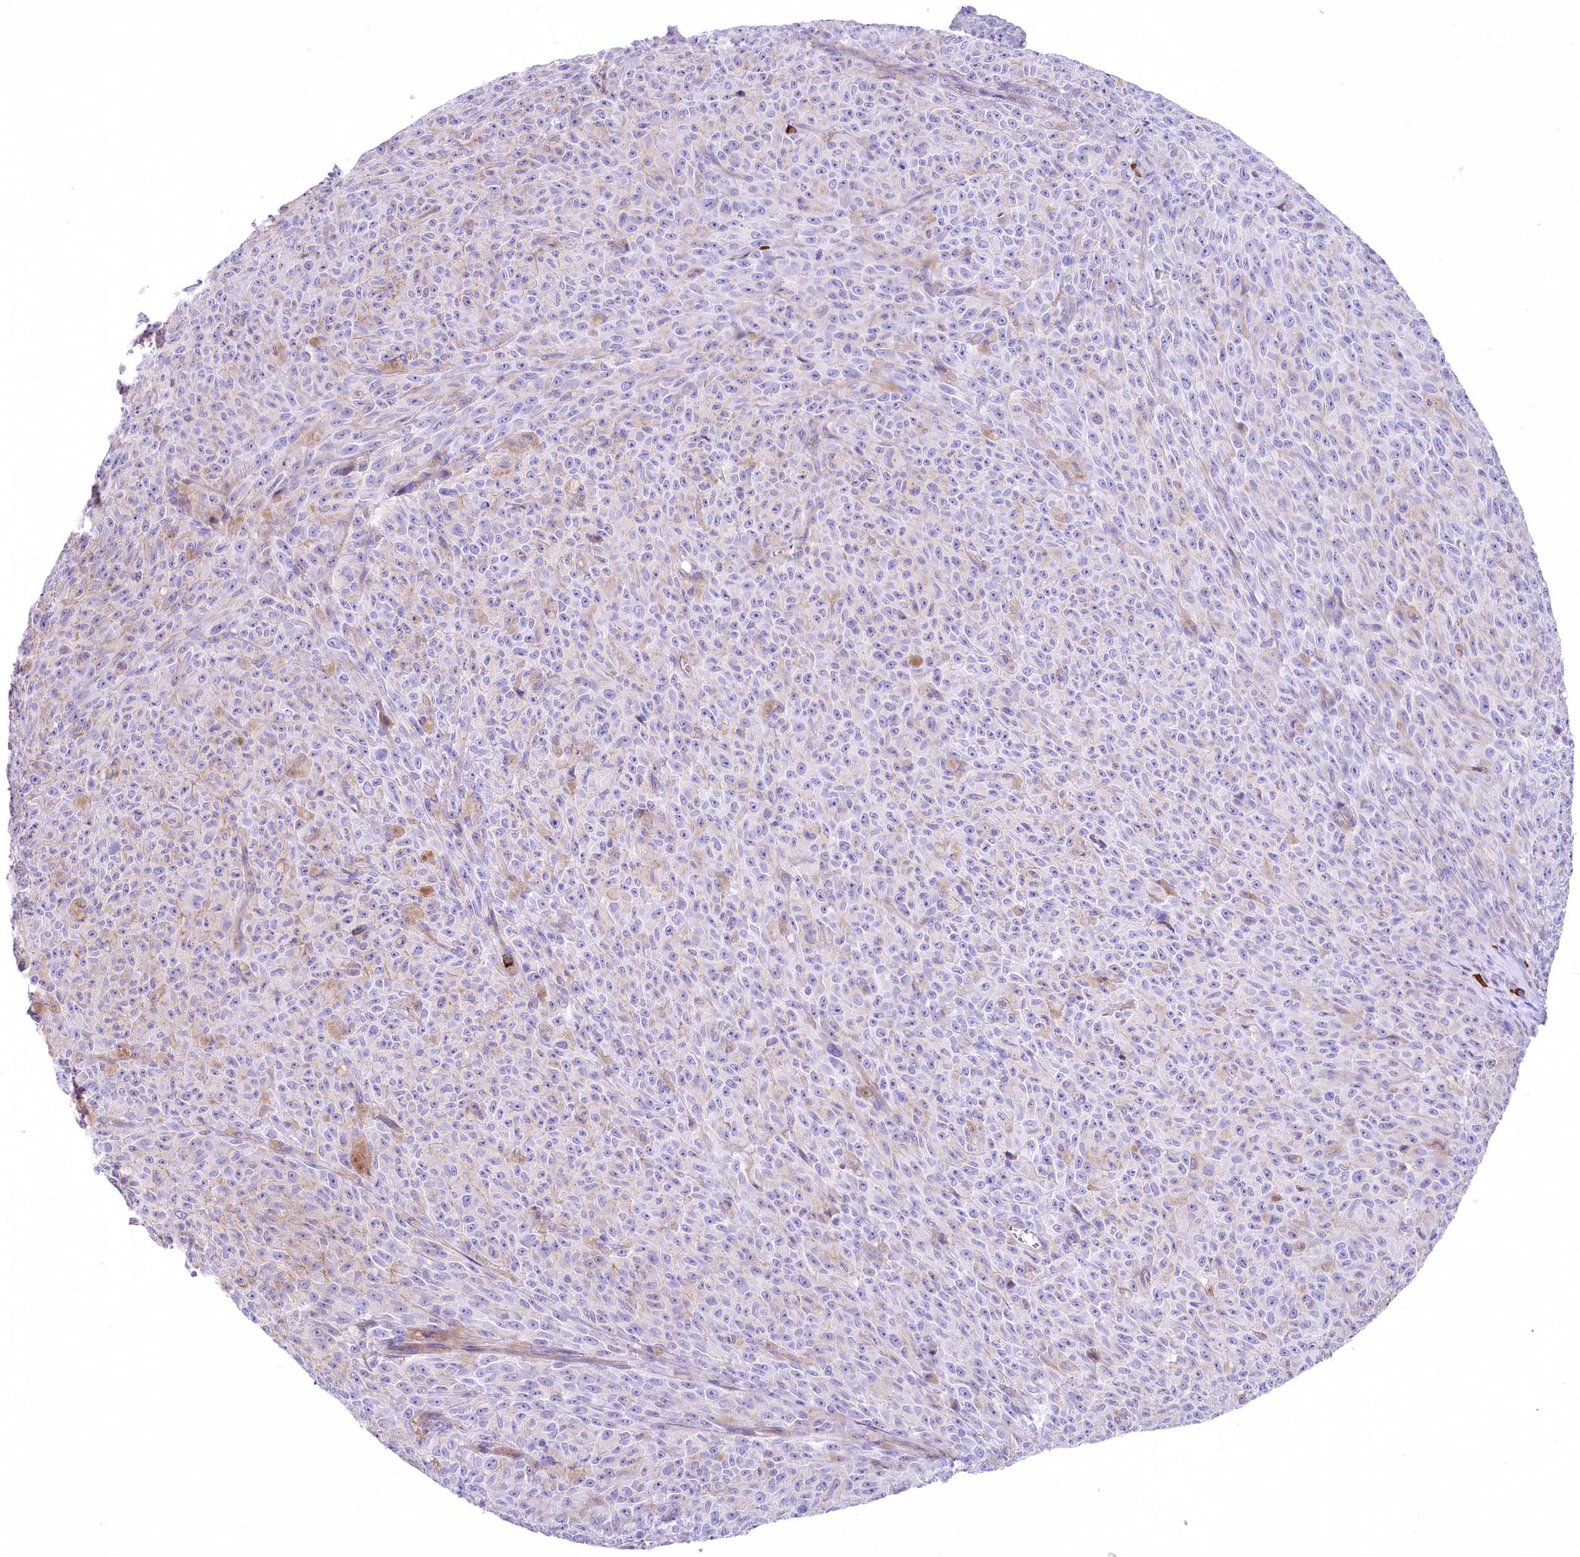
{"staining": {"intensity": "negative", "quantity": "none", "location": "none"}, "tissue": "melanoma", "cell_type": "Tumor cells", "image_type": "cancer", "snomed": [{"axis": "morphology", "description": "Malignant melanoma, NOS"}, {"axis": "topography", "description": "Skin"}], "caption": "IHC of melanoma exhibits no staining in tumor cells.", "gene": "CEP164", "patient": {"sex": "female", "age": 82}}